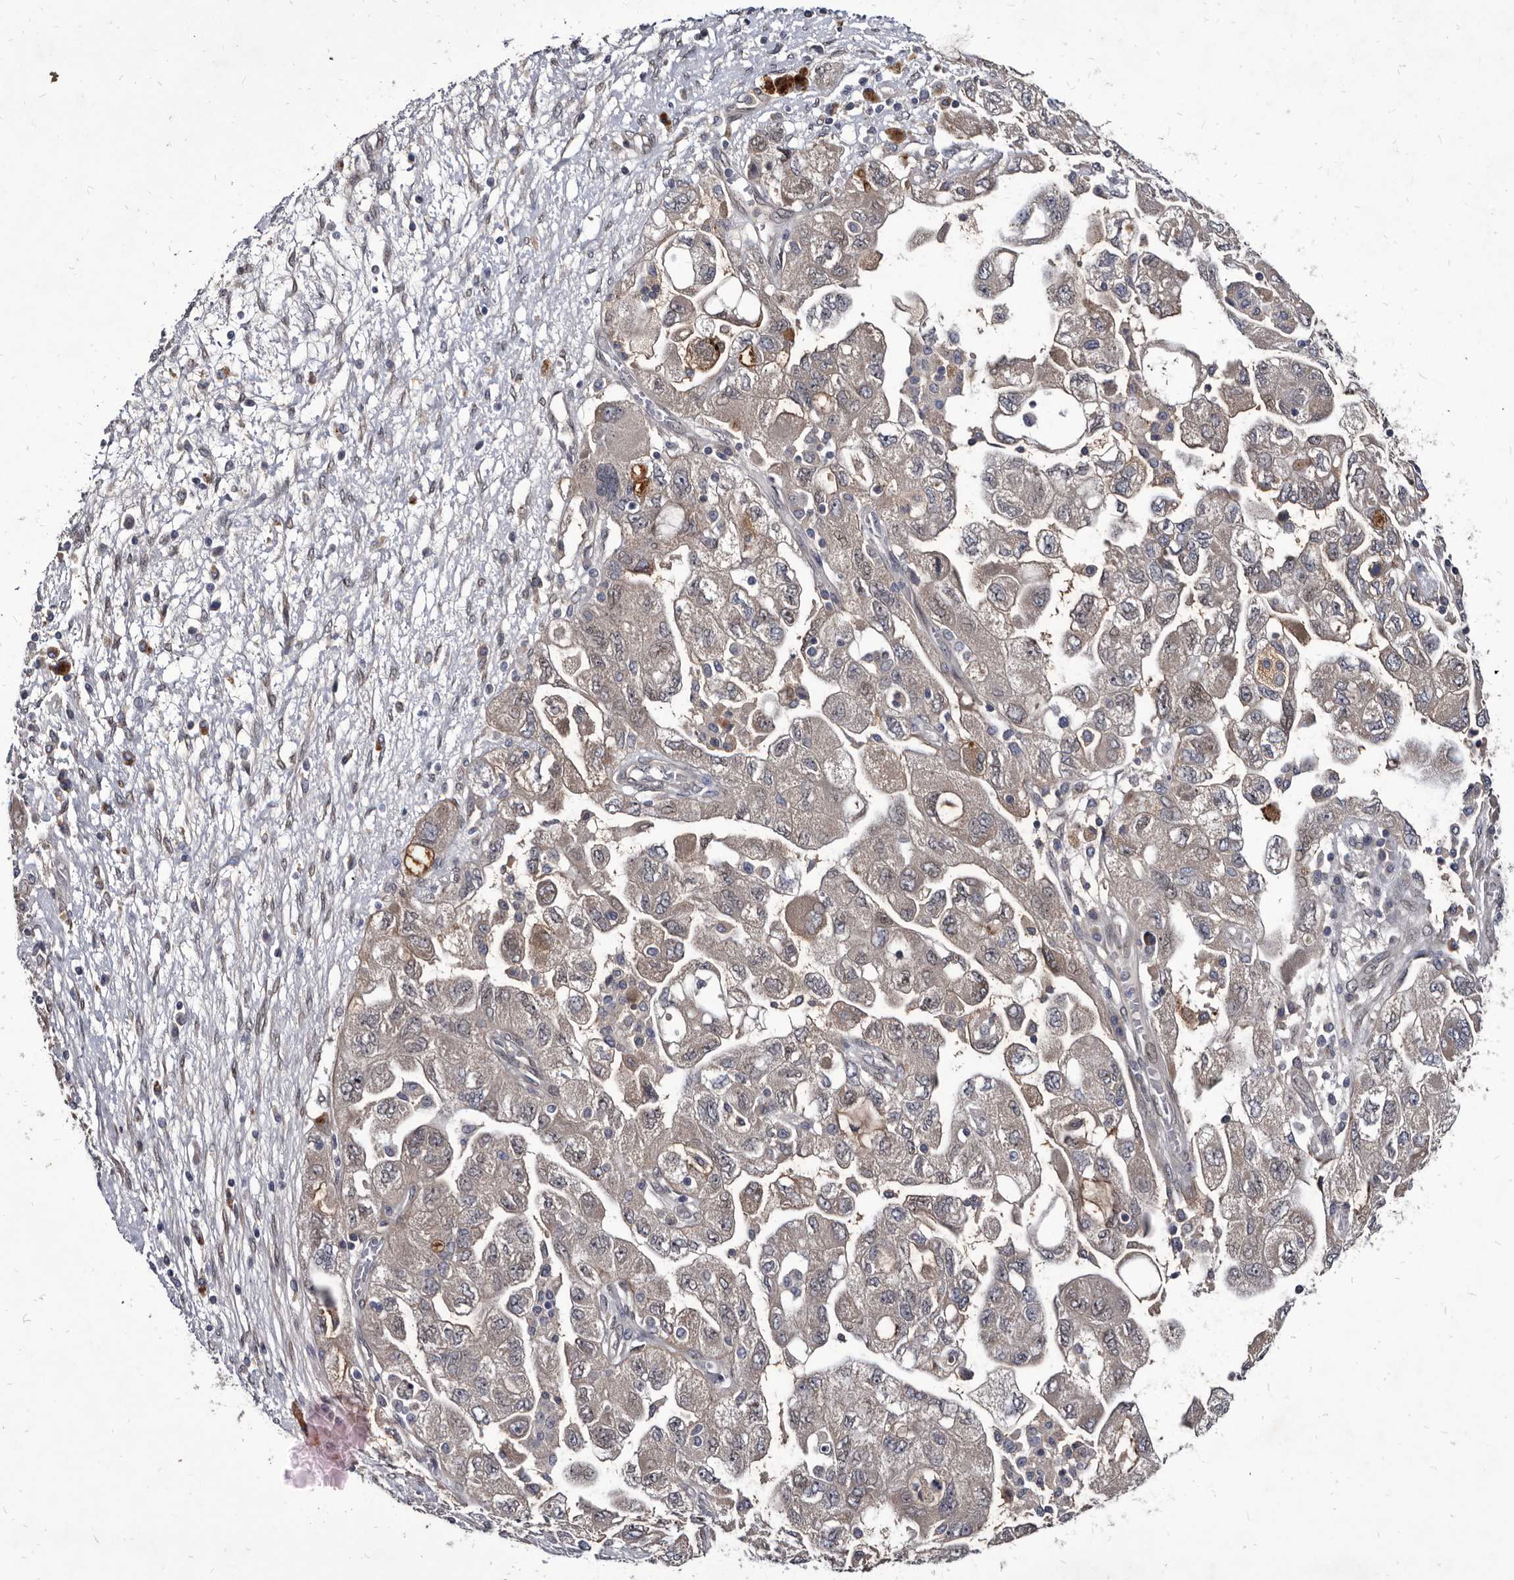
{"staining": {"intensity": "weak", "quantity": "<25%", "location": "cytoplasmic/membranous"}, "tissue": "ovarian cancer", "cell_type": "Tumor cells", "image_type": "cancer", "snomed": [{"axis": "morphology", "description": "Carcinoma, NOS"}, {"axis": "morphology", "description": "Cystadenocarcinoma, serous, NOS"}, {"axis": "topography", "description": "Ovary"}], "caption": "Tumor cells show no significant protein staining in carcinoma (ovarian).", "gene": "PROM1", "patient": {"sex": "female", "age": 69}}